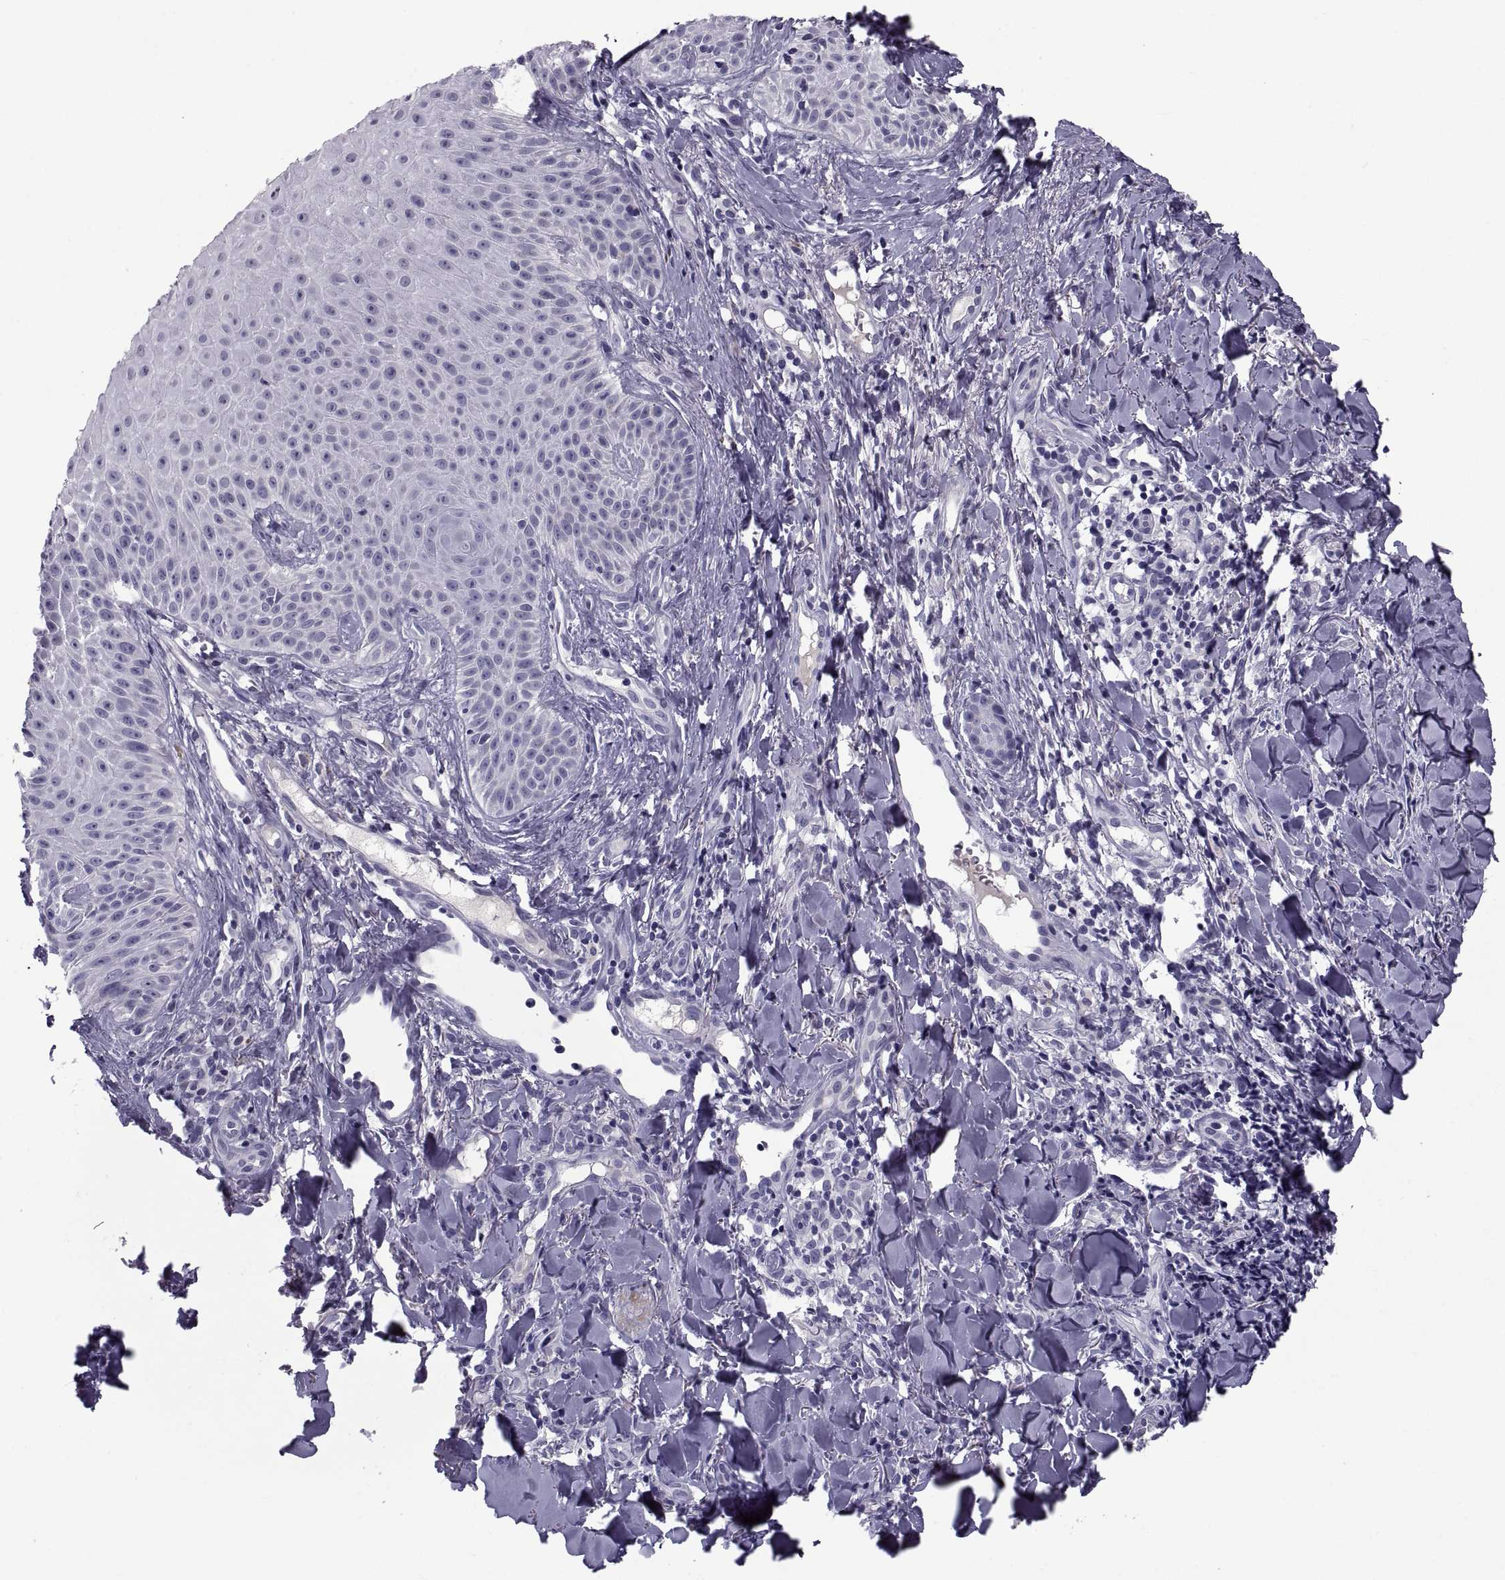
{"staining": {"intensity": "negative", "quantity": "none", "location": "none"}, "tissue": "melanoma", "cell_type": "Tumor cells", "image_type": "cancer", "snomed": [{"axis": "morphology", "description": "Malignant melanoma, NOS"}, {"axis": "topography", "description": "Skin"}], "caption": "The photomicrograph displays no significant positivity in tumor cells of malignant melanoma.", "gene": "PDZRN4", "patient": {"sex": "male", "age": 67}}